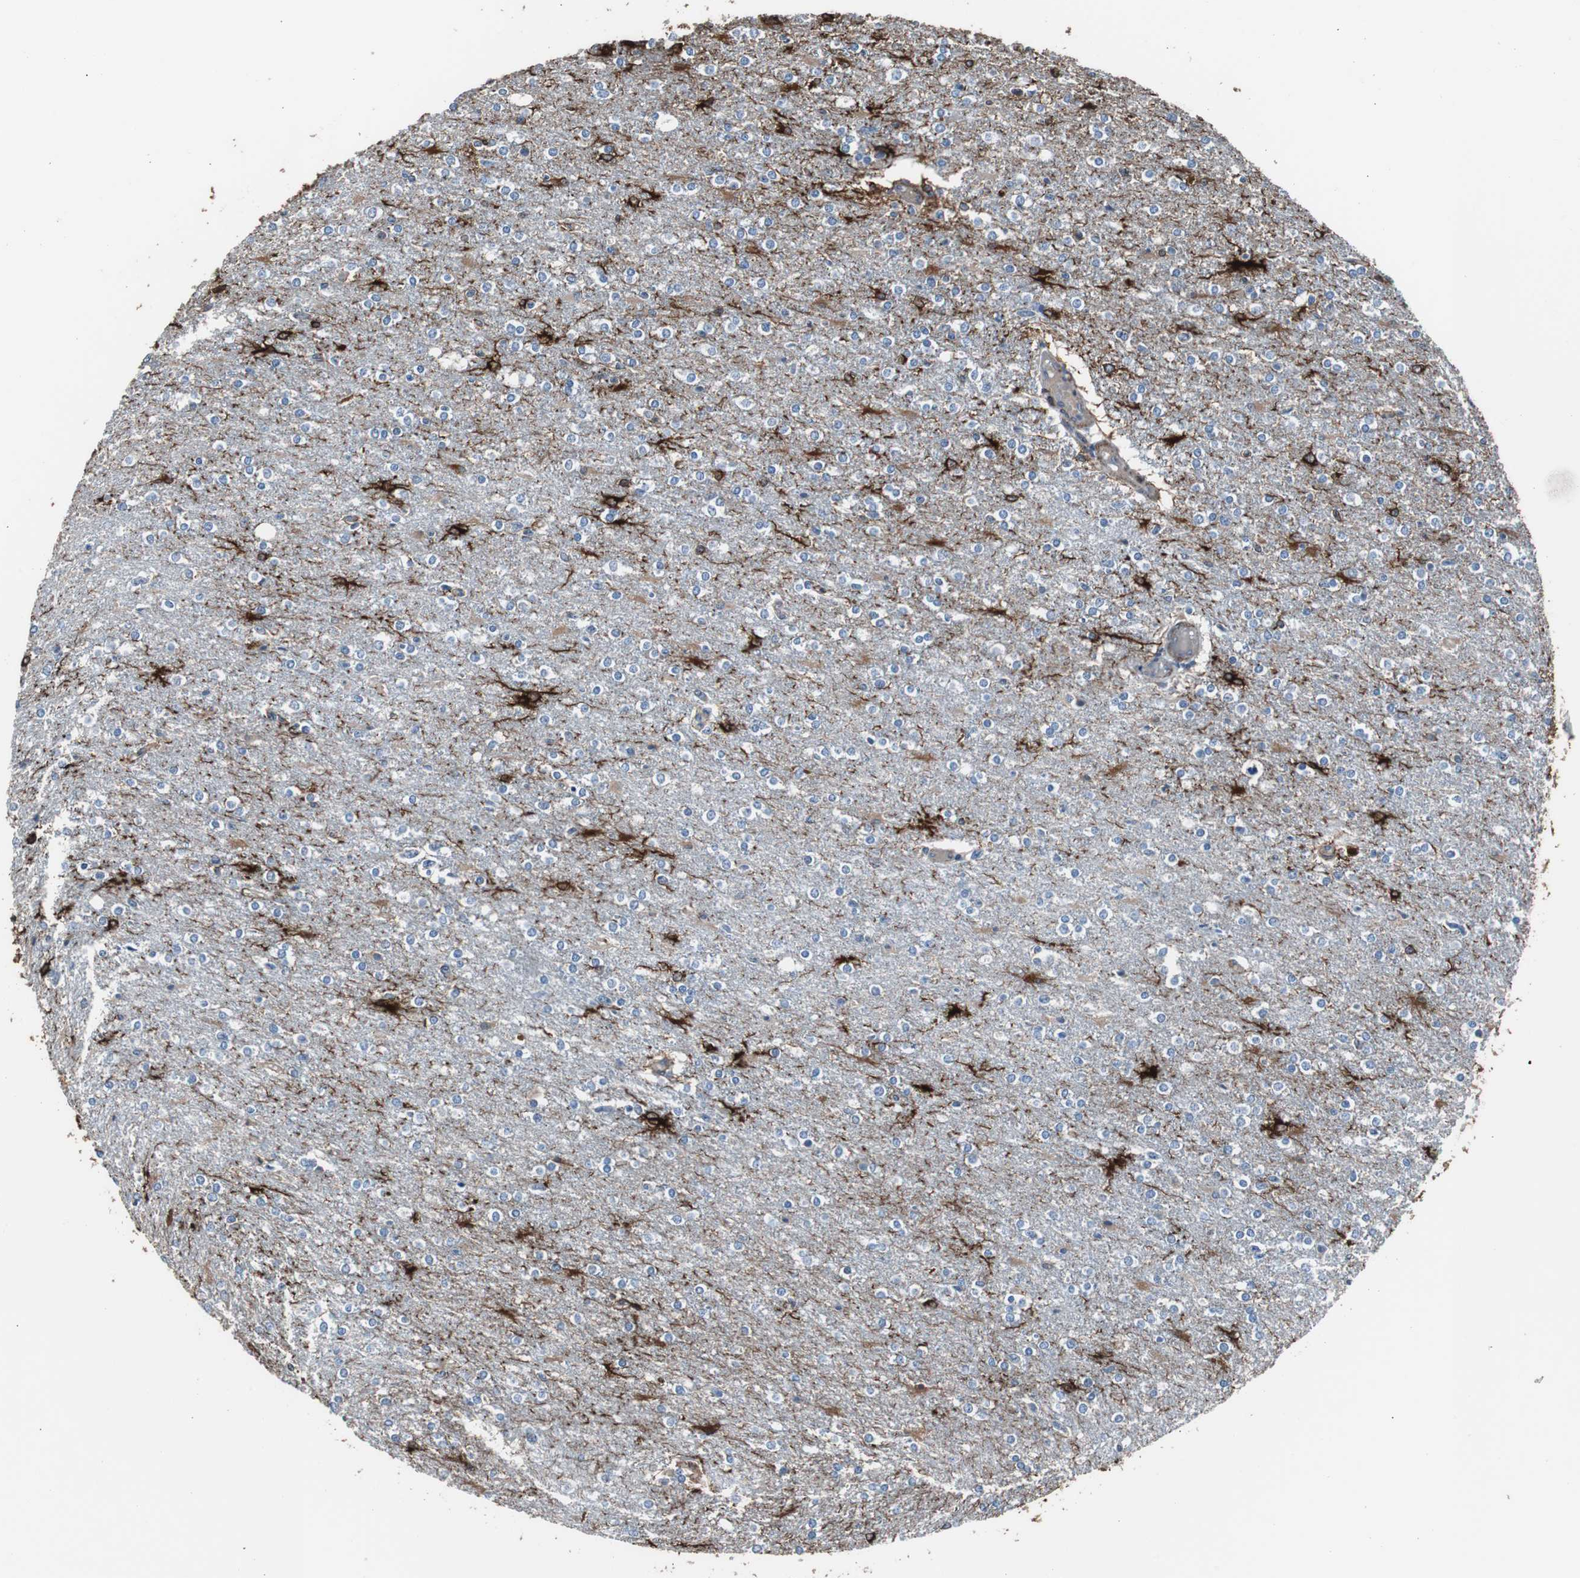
{"staining": {"intensity": "strong", "quantity": "25%-75%", "location": "cytoplasmic/membranous"}, "tissue": "glioma", "cell_type": "Tumor cells", "image_type": "cancer", "snomed": [{"axis": "morphology", "description": "Glioma, malignant, High grade"}, {"axis": "topography", "description": "Cerebral cortex"}], "caption": "IHC (DAB (3,3'-diaminobenzidine)) staining of human high-grade glioma (malignant) displays strong cytoplasmic/membranous protein positivity in about 25%-75% of tumor cells. The protein of interest is stained brown, and the nuclei are stained in blue (DAB (3,3'-diaminobenzidine) IHC with brightfield microscopy, high magnification).", "gene": "PBXIP1", "patient": {"sex": "male", "age": 76}}